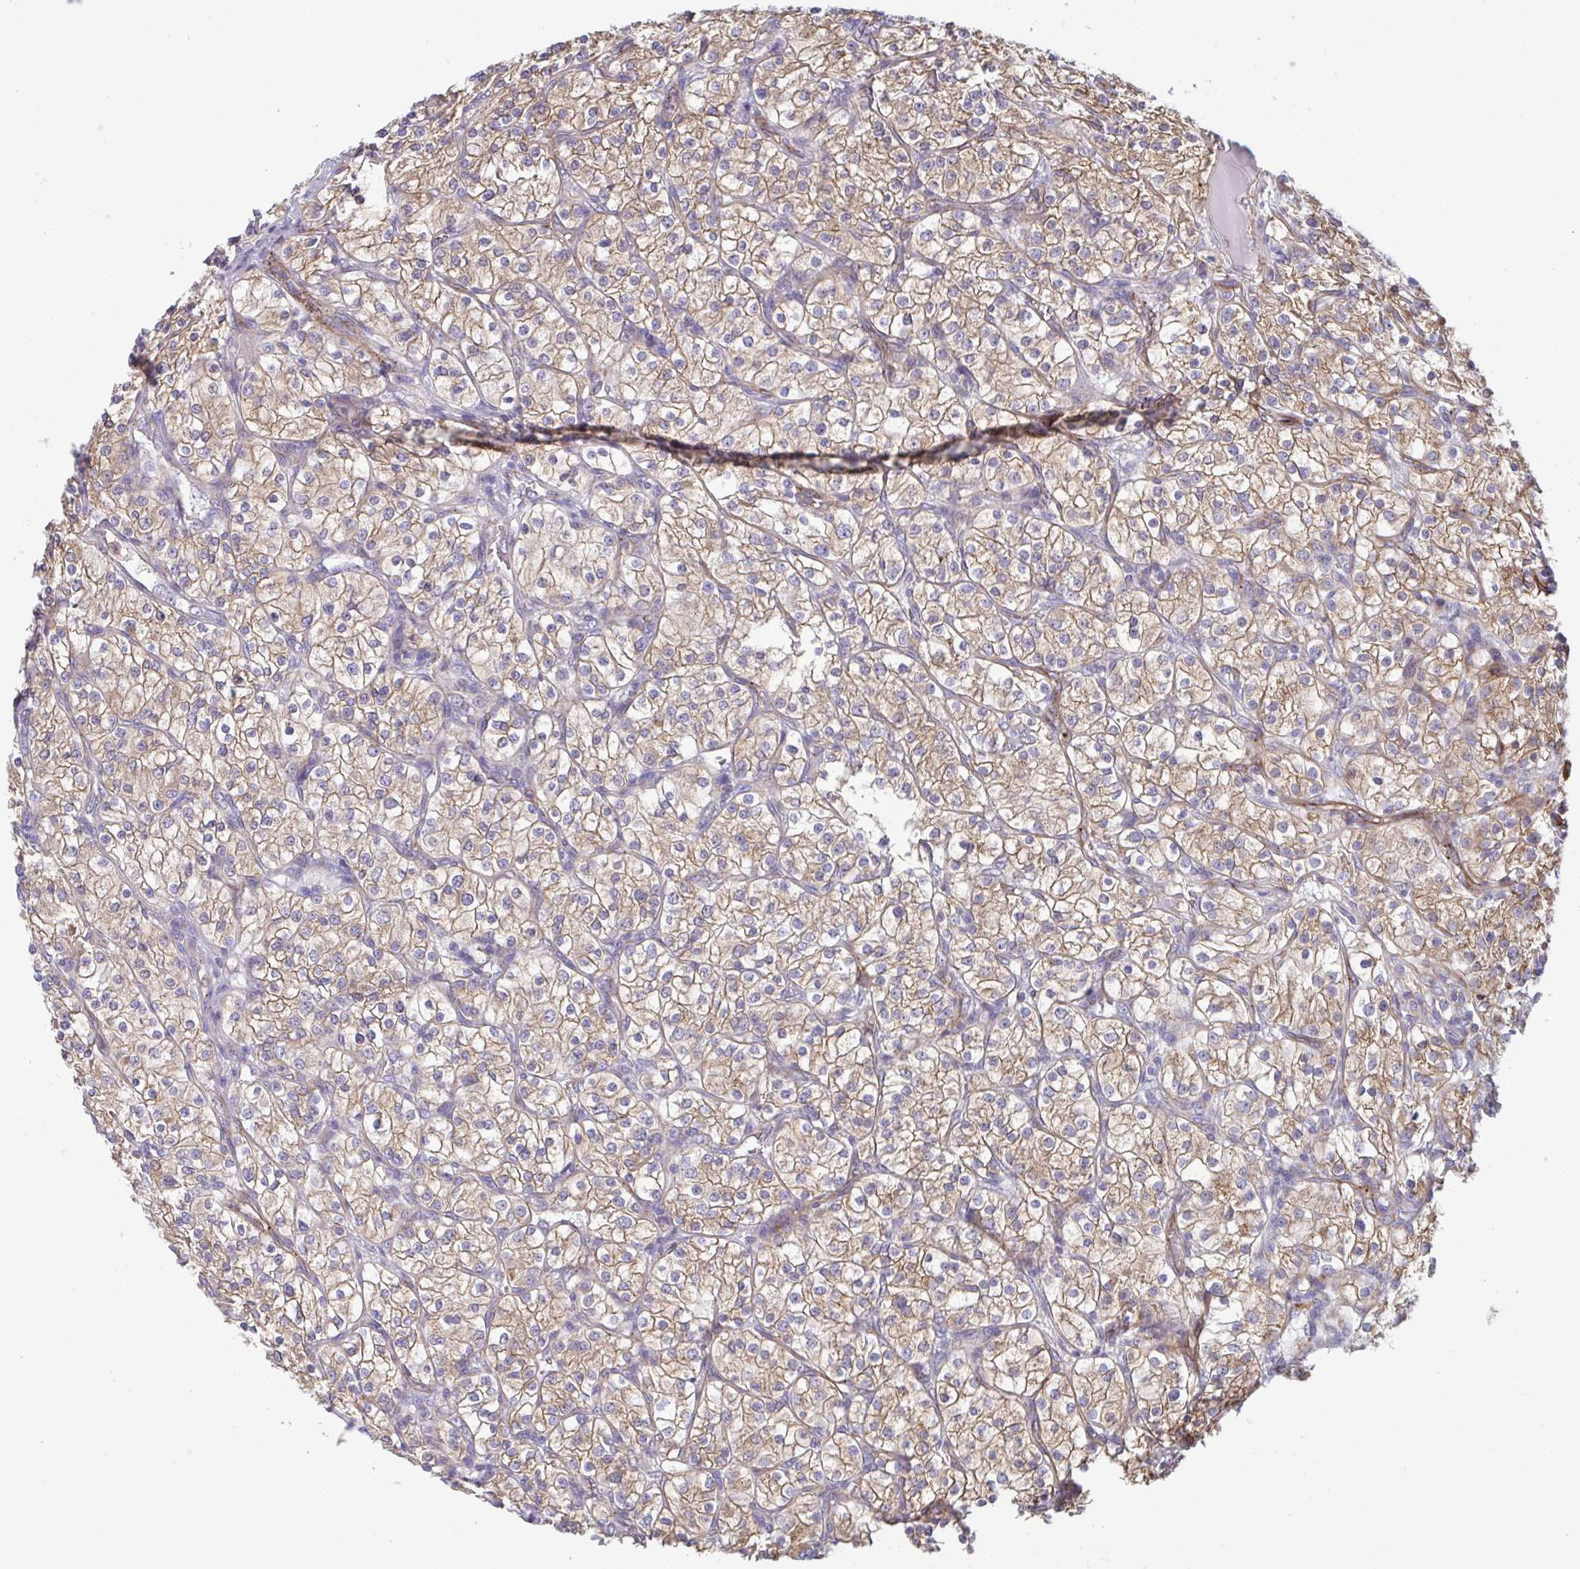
{"staining": {"intensity": "moderate", "quantity": ">75%", "location": "cytoplasmic/membranous"}, "tissue": "renal cancer", "cell_type": "Tumor cells", "image_type": "cancer", "snomed": [{"axis": "morphology", "description": "Adenocarcinoma, NOS"}, {"axis": "topography", "description": "Kidney"}], "caption": "Protein staining of renal cancer tissue displays moderate cytoplasmic/membranous positivity in about >75% of tumor cells.", "gene": "SLC9A6", "patient": {"sex": "male", "age": 80}}